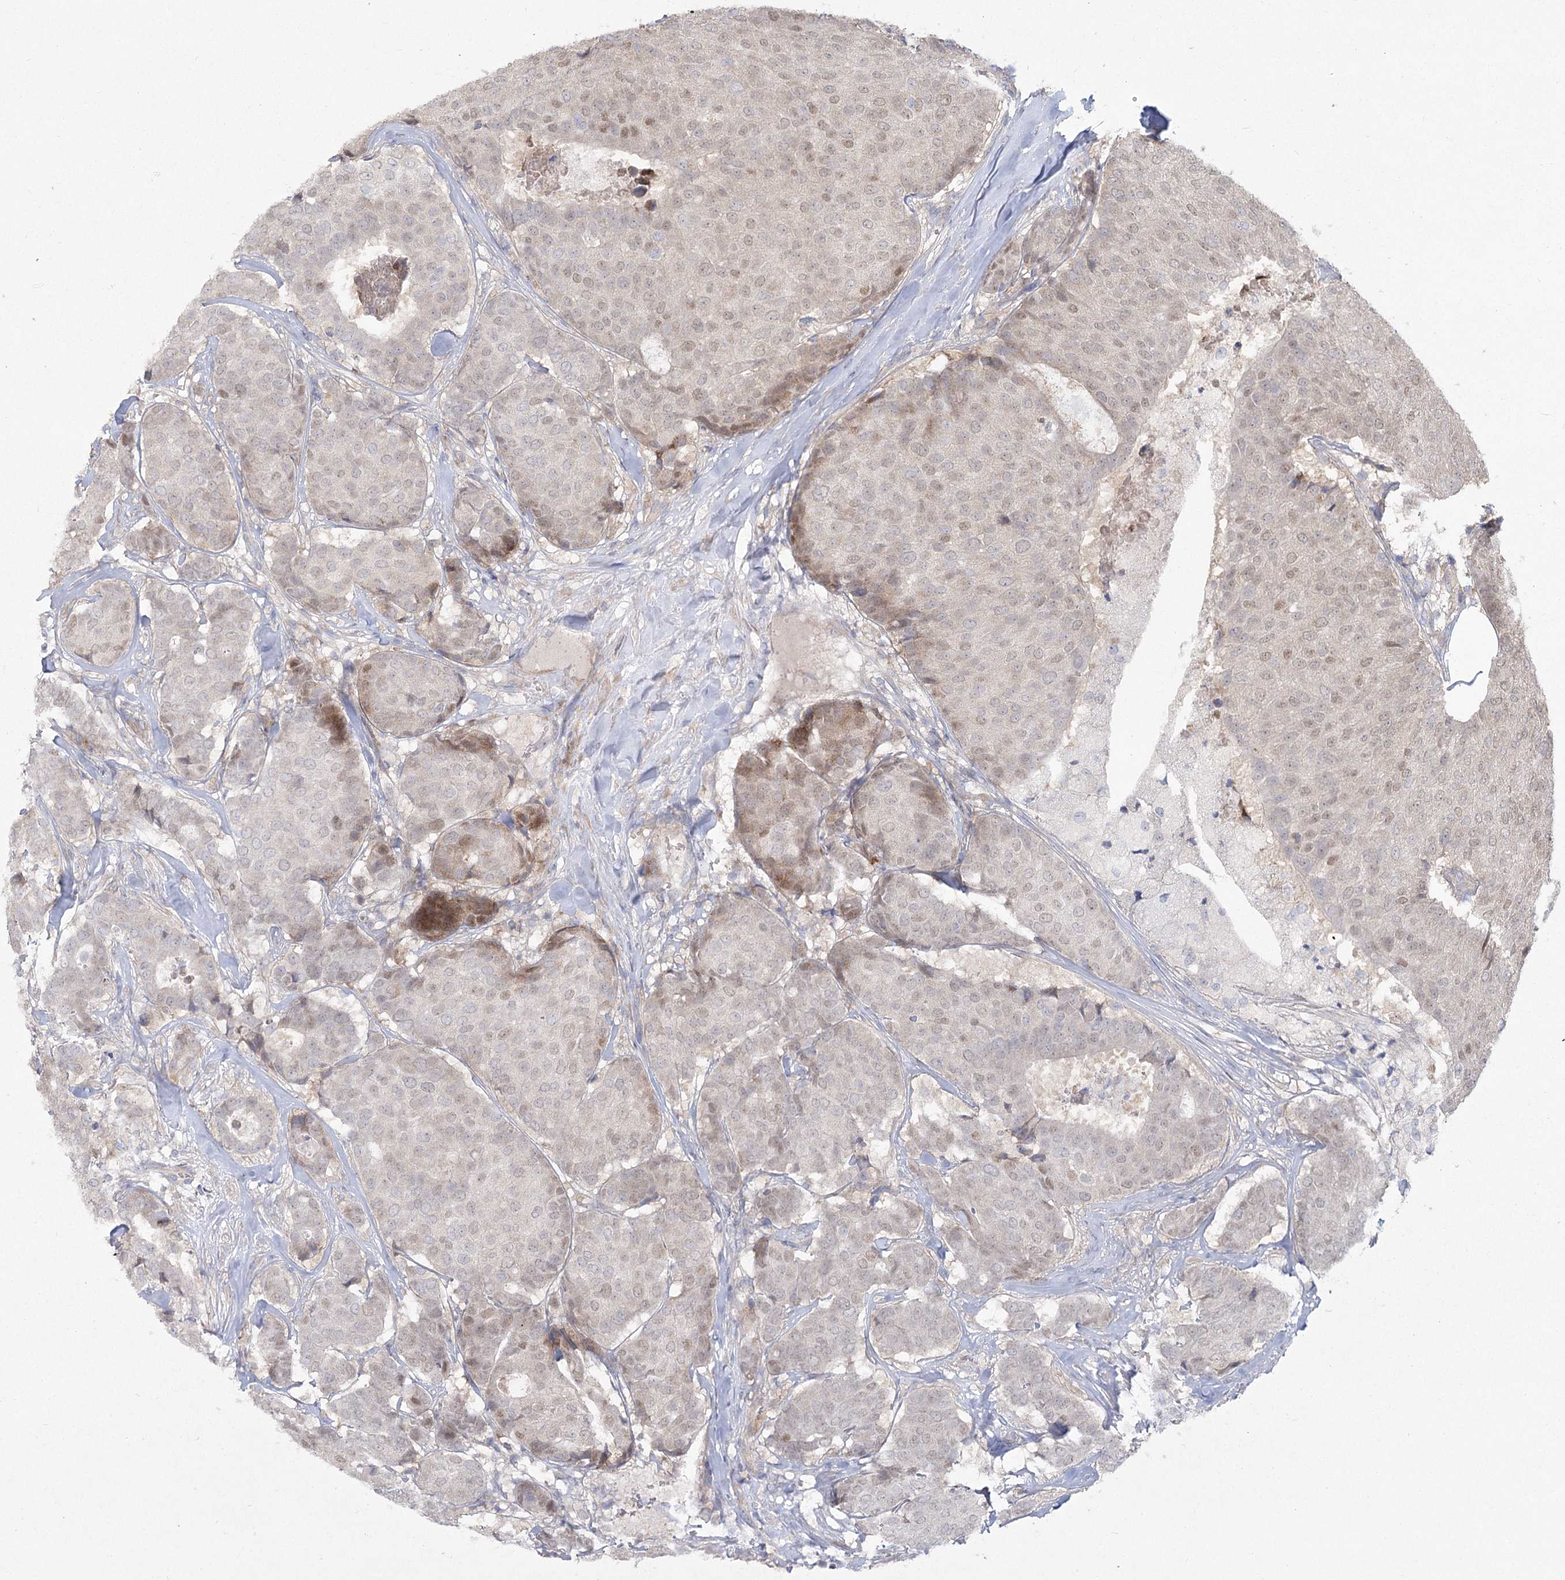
{"staining": {"intensity": "weak", "quantity": "25%-75%", "location": "cytoplasmic/membranous,nuclear"}, "tissue": "breast cancer", "cell_type": "Tumor cells", "image_type": "cancer", "snomed": [{"axis": "morphology", "description": "Duct carcinoma"}, {"axis": "topography", "description": "Breast"}], "caption": "A low amount of weak cytoplasmic/membranous and nuclear expression is seen in approximately 25%-75% of tumor cells in invasive ductal carcinoma (breast) tissue.", "gene": "CAMTA1", "patient": {"sex": "female", "age": 75}}